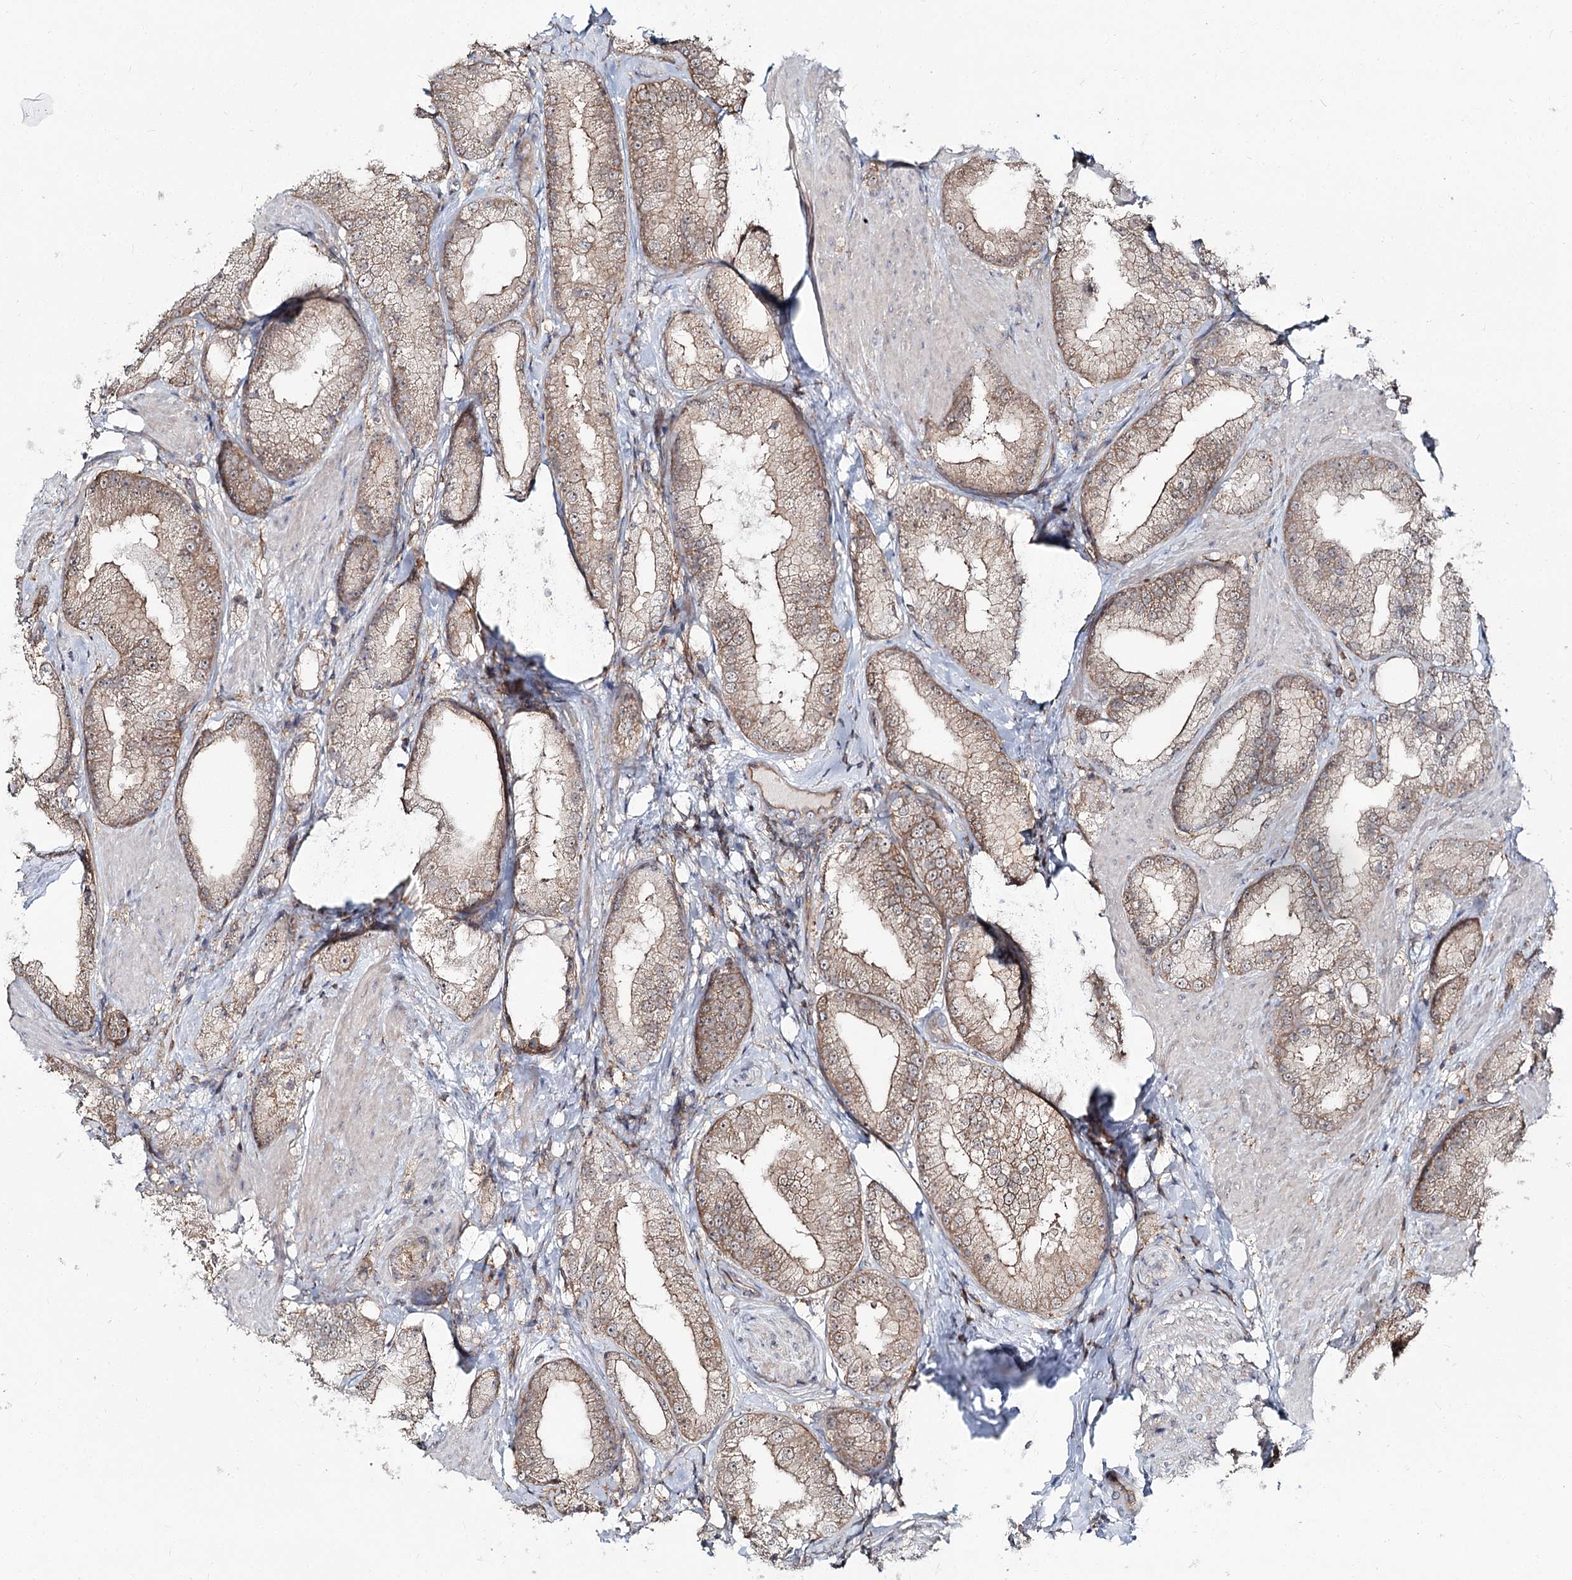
{"staining": {"intensity": "moderate", "quantity": ">75%", "location": "cytoplasmic/membranous"}, "tissue": "prostate cancer", "cell_type": "Tumor cells", "image_type": "cancer", "snomed": [{"axis": "morphology", "description": "Adenocarcinoma, Low grade"}, {"axis": "topography", "description": "Prostate"}], "caption": "This image exhibits IHC staining of human low-grade adenocarcinoma (prostate), with medium moderate cytoplasmic/membranous expression in approximately >75% of tumor cells.", "gene": "PCBD2", "patient": {"sex": "male", "age": 67}}